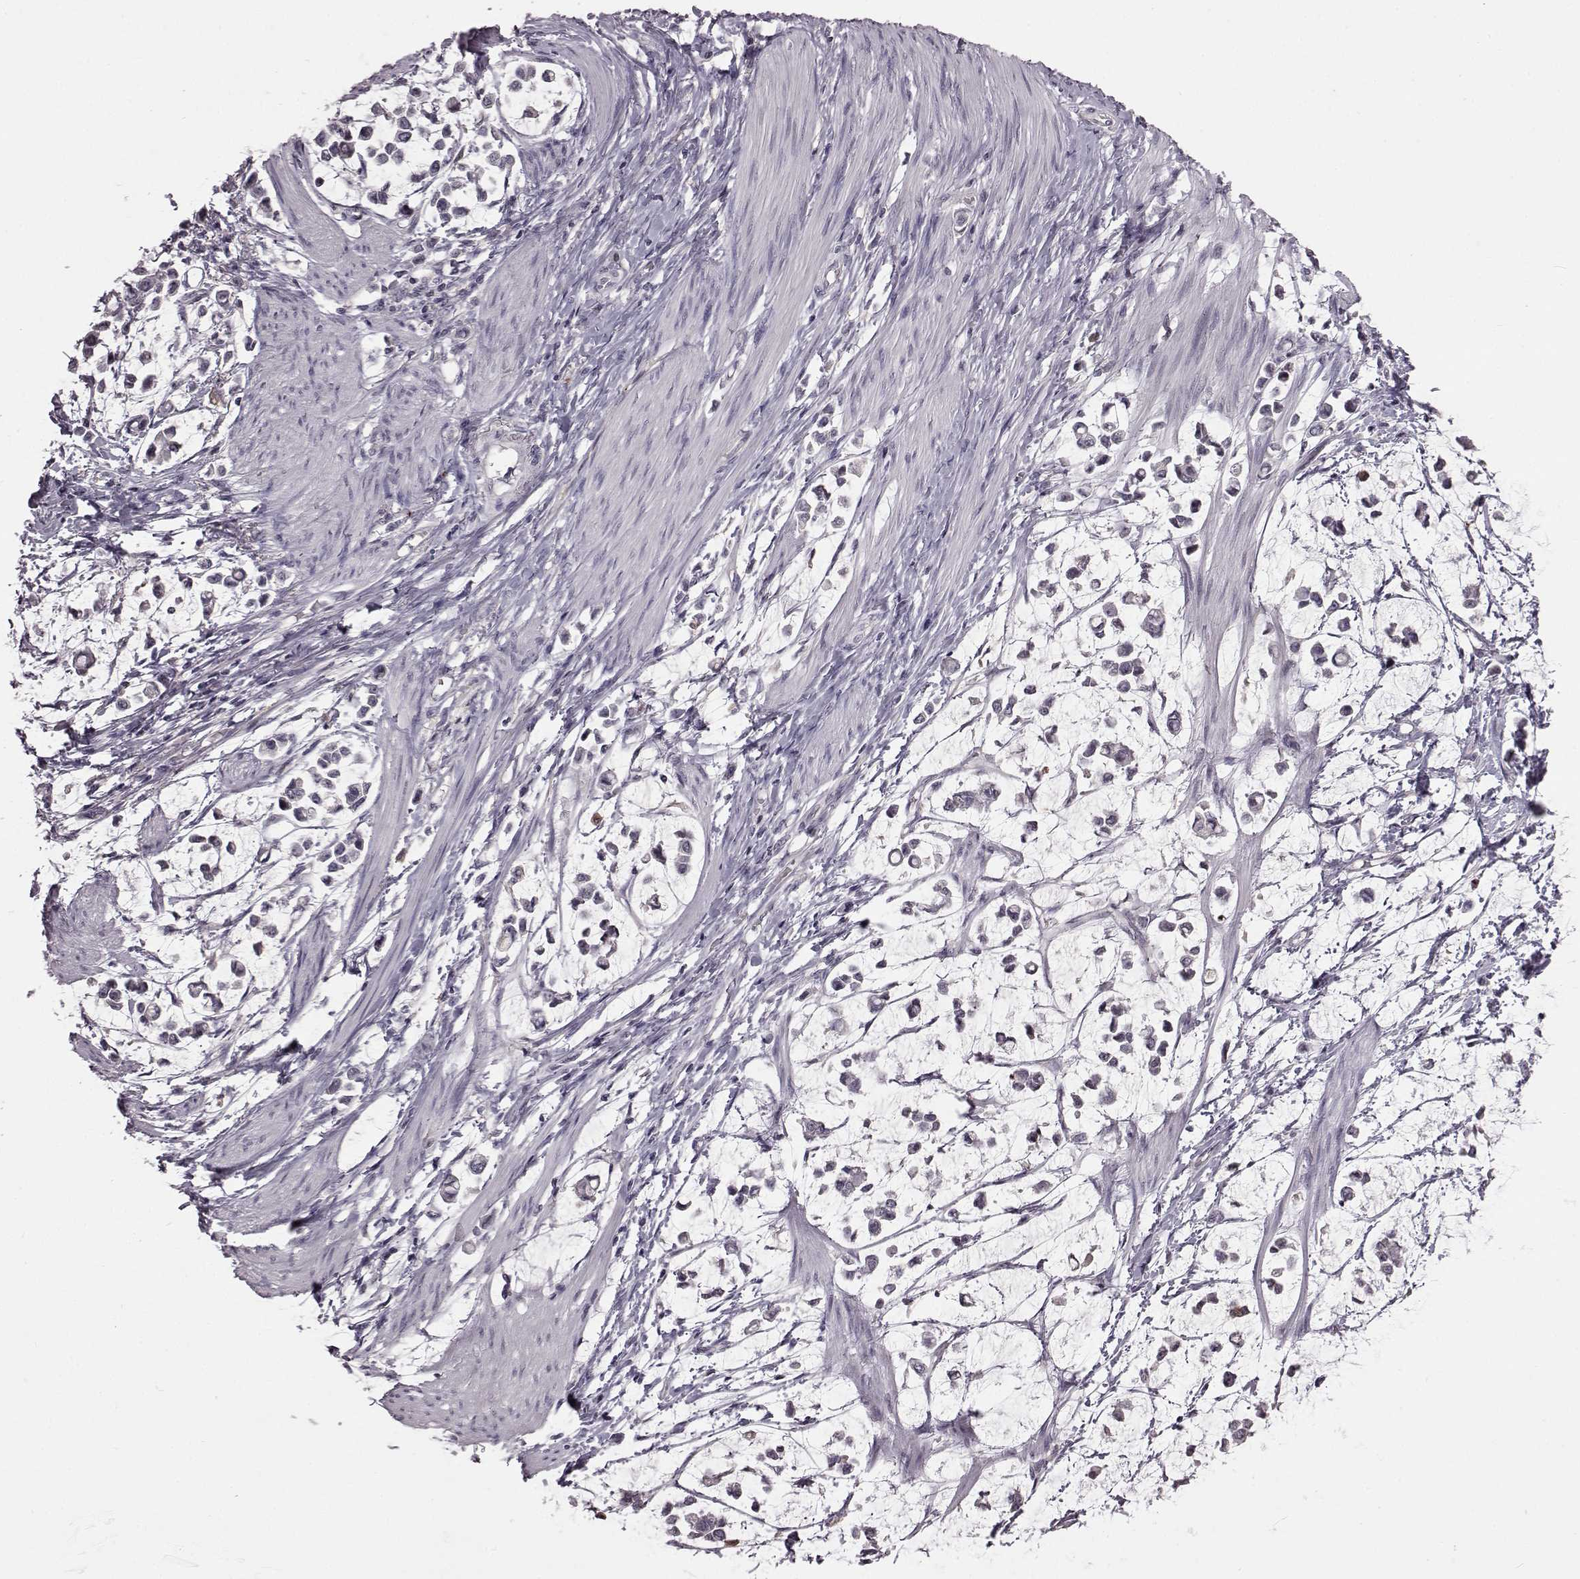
{"staining": {"intensity": "negative", "quantity": "none", "location": "none"}, "tissue": "stomach cancer", "cell_type": "Tumor cells", "image_type": "cancer", "snomed": [{"axis": "morphology", "description": "Adenocarcinoma, NOS"}, {"axis": "topography", "description": "Stomach"}], "caption": "Immunohistochemistry of adenocarcinoma (stomach) exhibits no staining in tumor cells.", "gene": "GAL", "patient": {"sex": "male", "age": 82}}